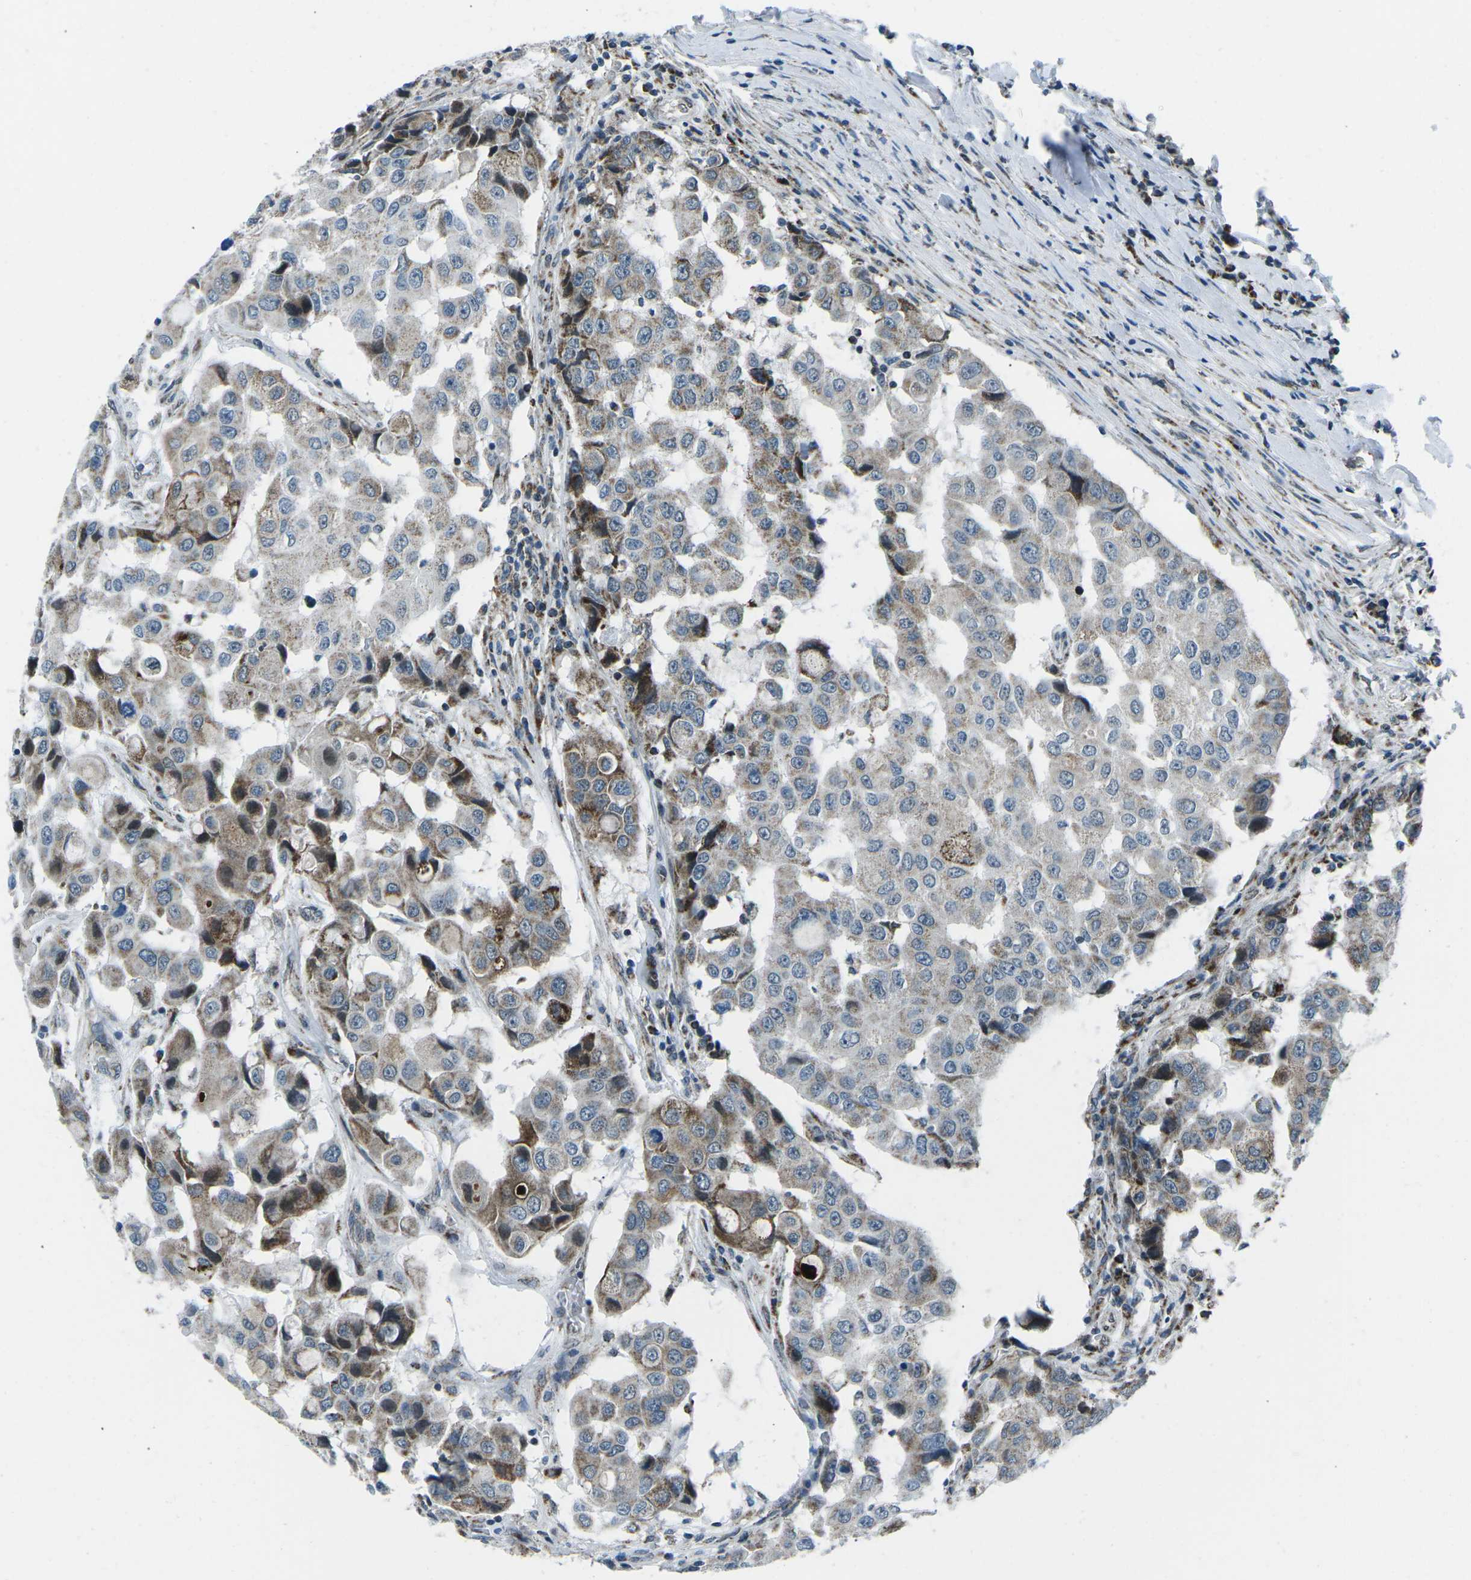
{"staining": {"intensity": "moderate", "quantity": "25%-75%", "location": "cytoplasmic/membranous"}, "tissue": "breast cancer", "cell_type": "Tumor cells", "image_type": "cancer", "snomed": [{"axis": "morphology", "description": "Duct carcinoma"}, {"axis": "topography", "description": "Breast"}], "caption": "Immunohistochemistry (IHC) of breast intraductal carcinoma reveals medium levels of moderate cytoplasmic/membranous positivity in approximately 25%-75% of tumor cells. Nuclei are stained in blue.", "gene": "RFESD", "patient": {"sex": "female", "age": 27}}